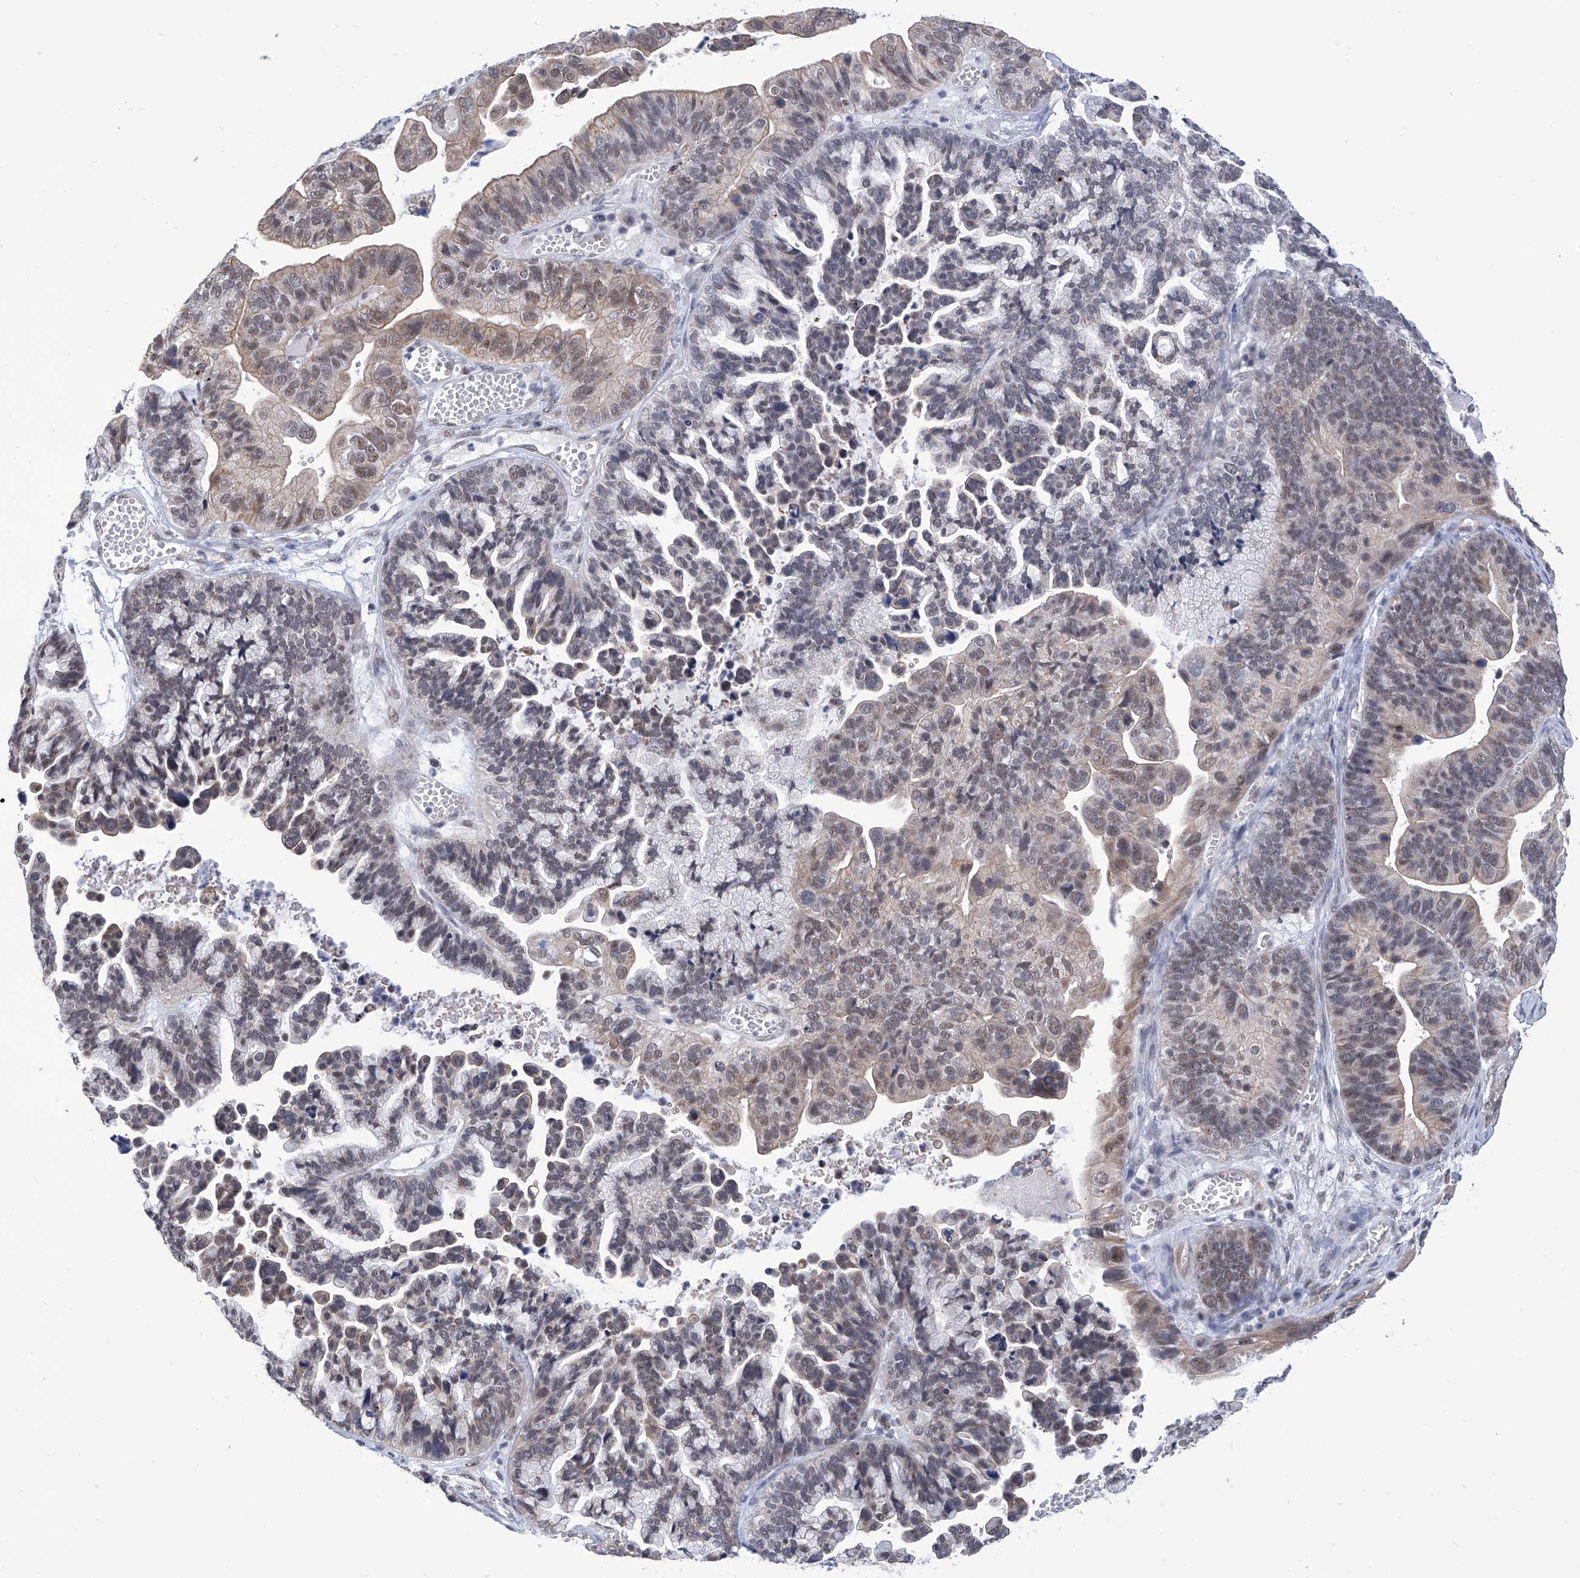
{"staining": {"intensity": "weak", "quantity": "25%-75%", "location": "cytoplasmic/membranous,nuclear"}, "tissue": "ovarian cancer", "cell_type": "Tumor cells", "image_type": "cancer", "snomed": [{"axis": "morphology", "description": "Cystadenocarcinoma, serous, NOS"}, {"axis": "topography", "description": "Ovary"}], "caption": "Immunohistochemistry (IHC) image of neoplastic tissue: human ovarian serous cystadenocarcinoma stained using immunohistochemistry (IHC) demonstrates low levels of weak protein expression localized specifically in the cytoplasmic/membranous and nuclear of tumor cells, appearing as a cytoplasmic/membranous and nuclear brown color.", "gene": "SART1", "patient": {"sex": "female", "age": 56}}